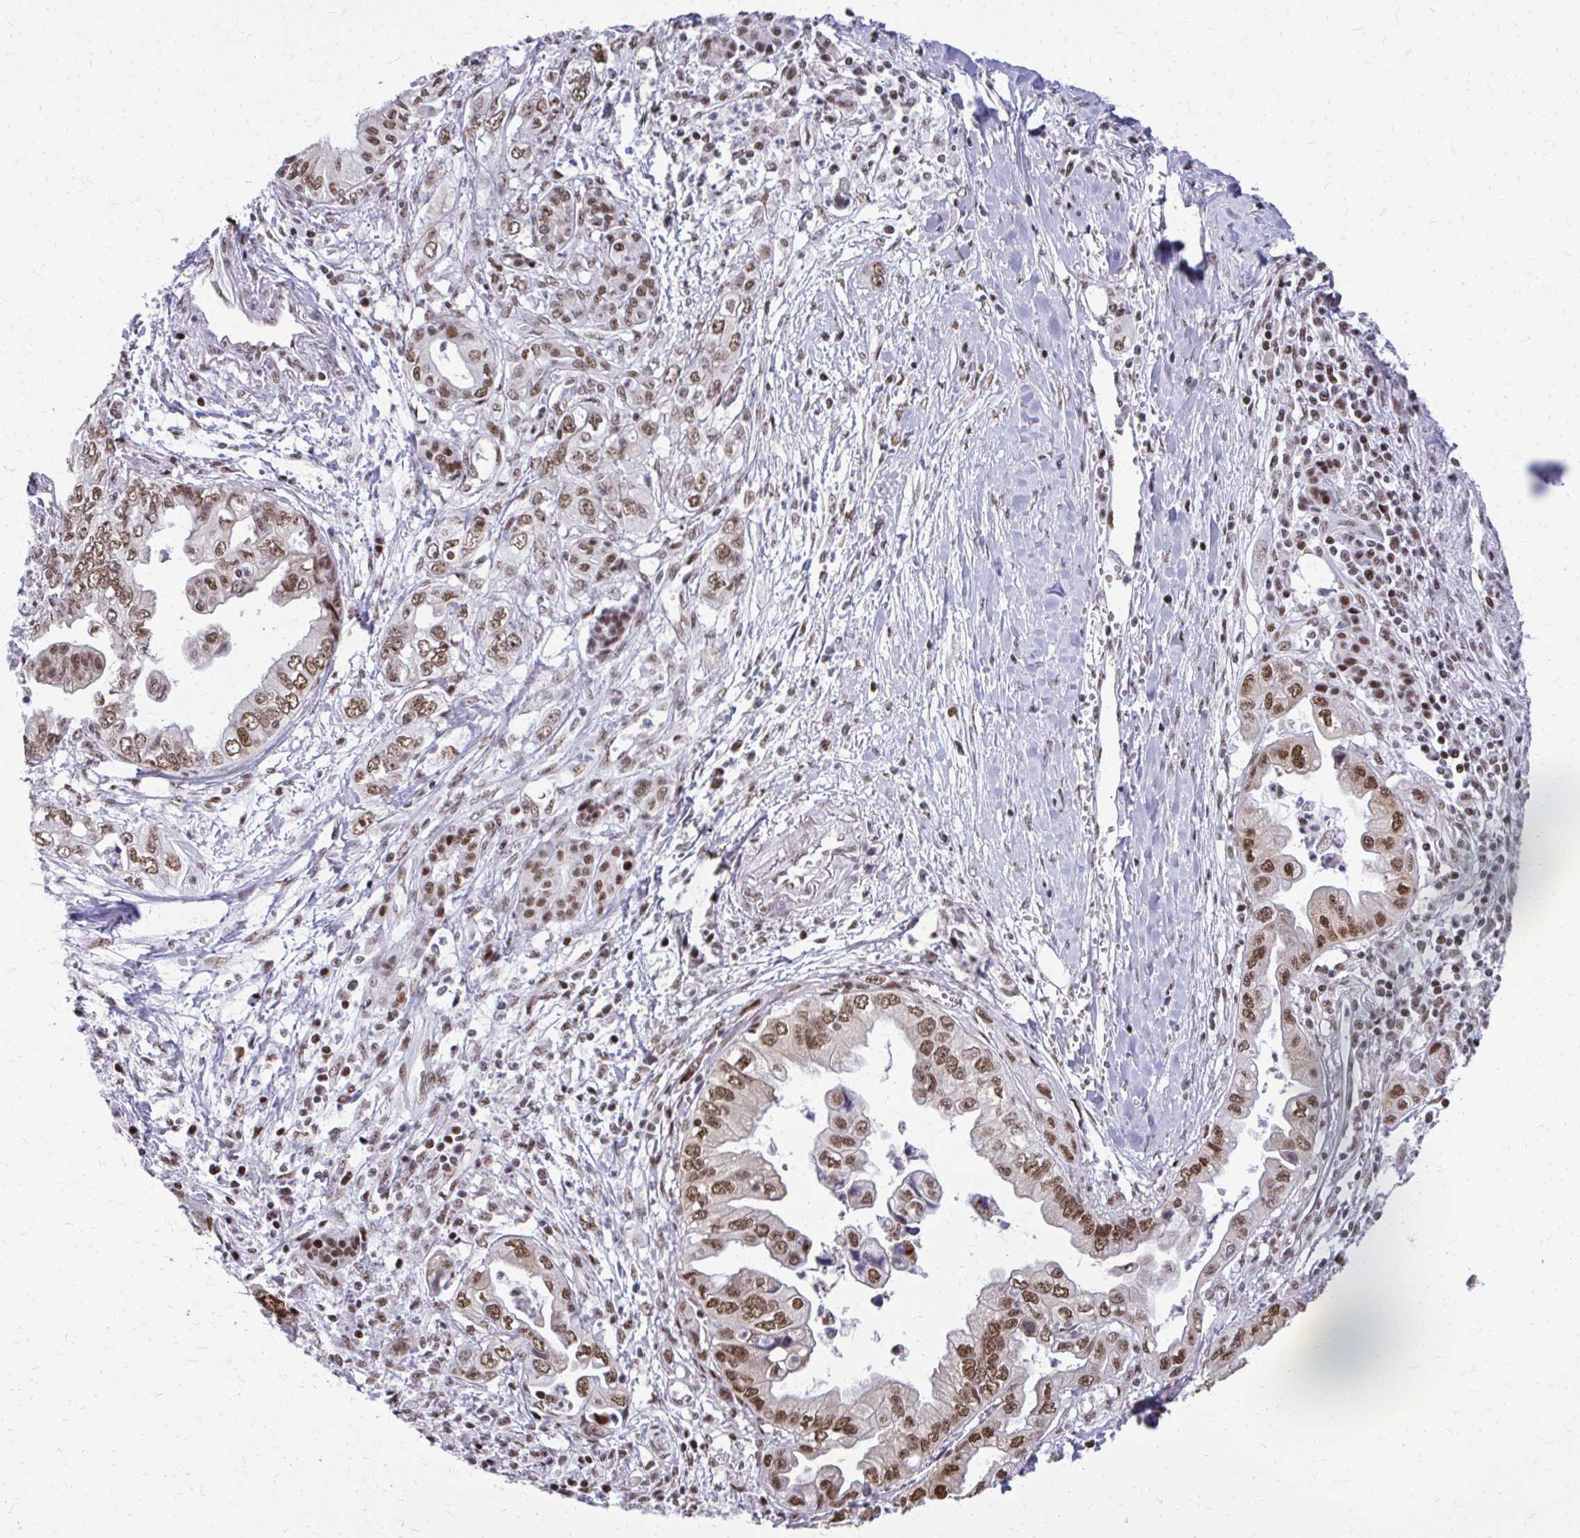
{"staining": {"intensity": "moderate", "quantity": "25%-75%", "location": "nuclear"}, "tissue": "pancreatic cancer", "cell_type": "Tumor cells", "image_type": "cancer", "snomed": [{"axis": "morphology", "description": "Adenocarcinoma, NOS"}, {"axis": "topography", "description": "Pancreas"}], "caption": "IHC histopathology image of human pancreatic adenocarcinoma stained for a protein (brown), which reveals medium levels of moderate nuclear positivity in approximately 25%-75% of tumor cells.", "gene": "SS18", "patient": {"sex": "male", "age": 68}}